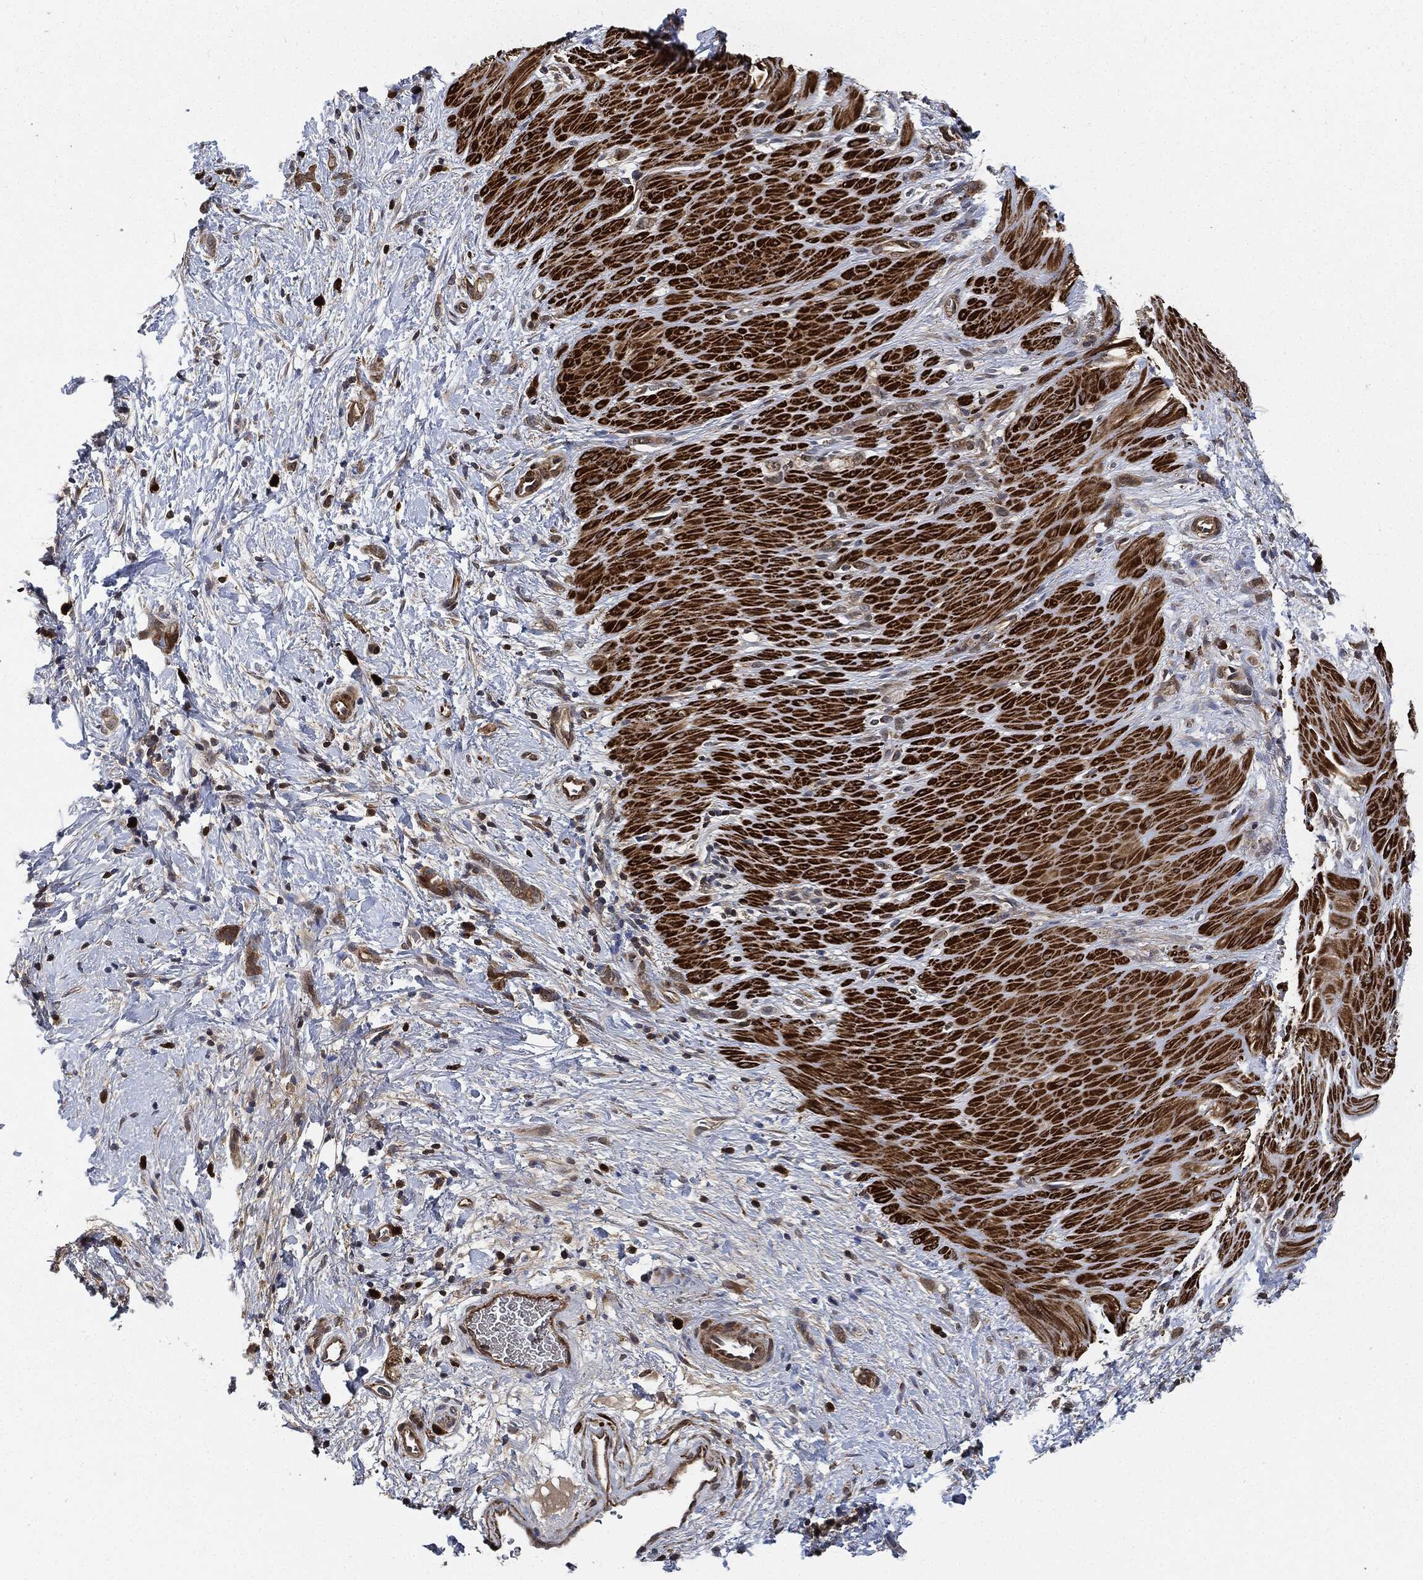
{"staining": {"intensity": "moderate", "quantity": ">75%", "location": "cytoplasmic/membranous"}, "tissue": "stomach cancer", "cell_type": "Tumor cells", "image_type": "cancer", "snomed": [{"axis": "morphology", "description": "Normal tissue, NOS"}, {"axis": "morphology", "description": "Adenocarcinoma, NOS"}, {"axis": "topography", "description": "Stomach"}], "caption": "IHC photomicrograph of stomach cancer stained for a protein (brown), which shows medium levels of moderate cytoplasmic/membranous expression in approximately >75% of tumor cells.", "gene": "PRDX2", "patient": {"sex": "male", "age": 67}}